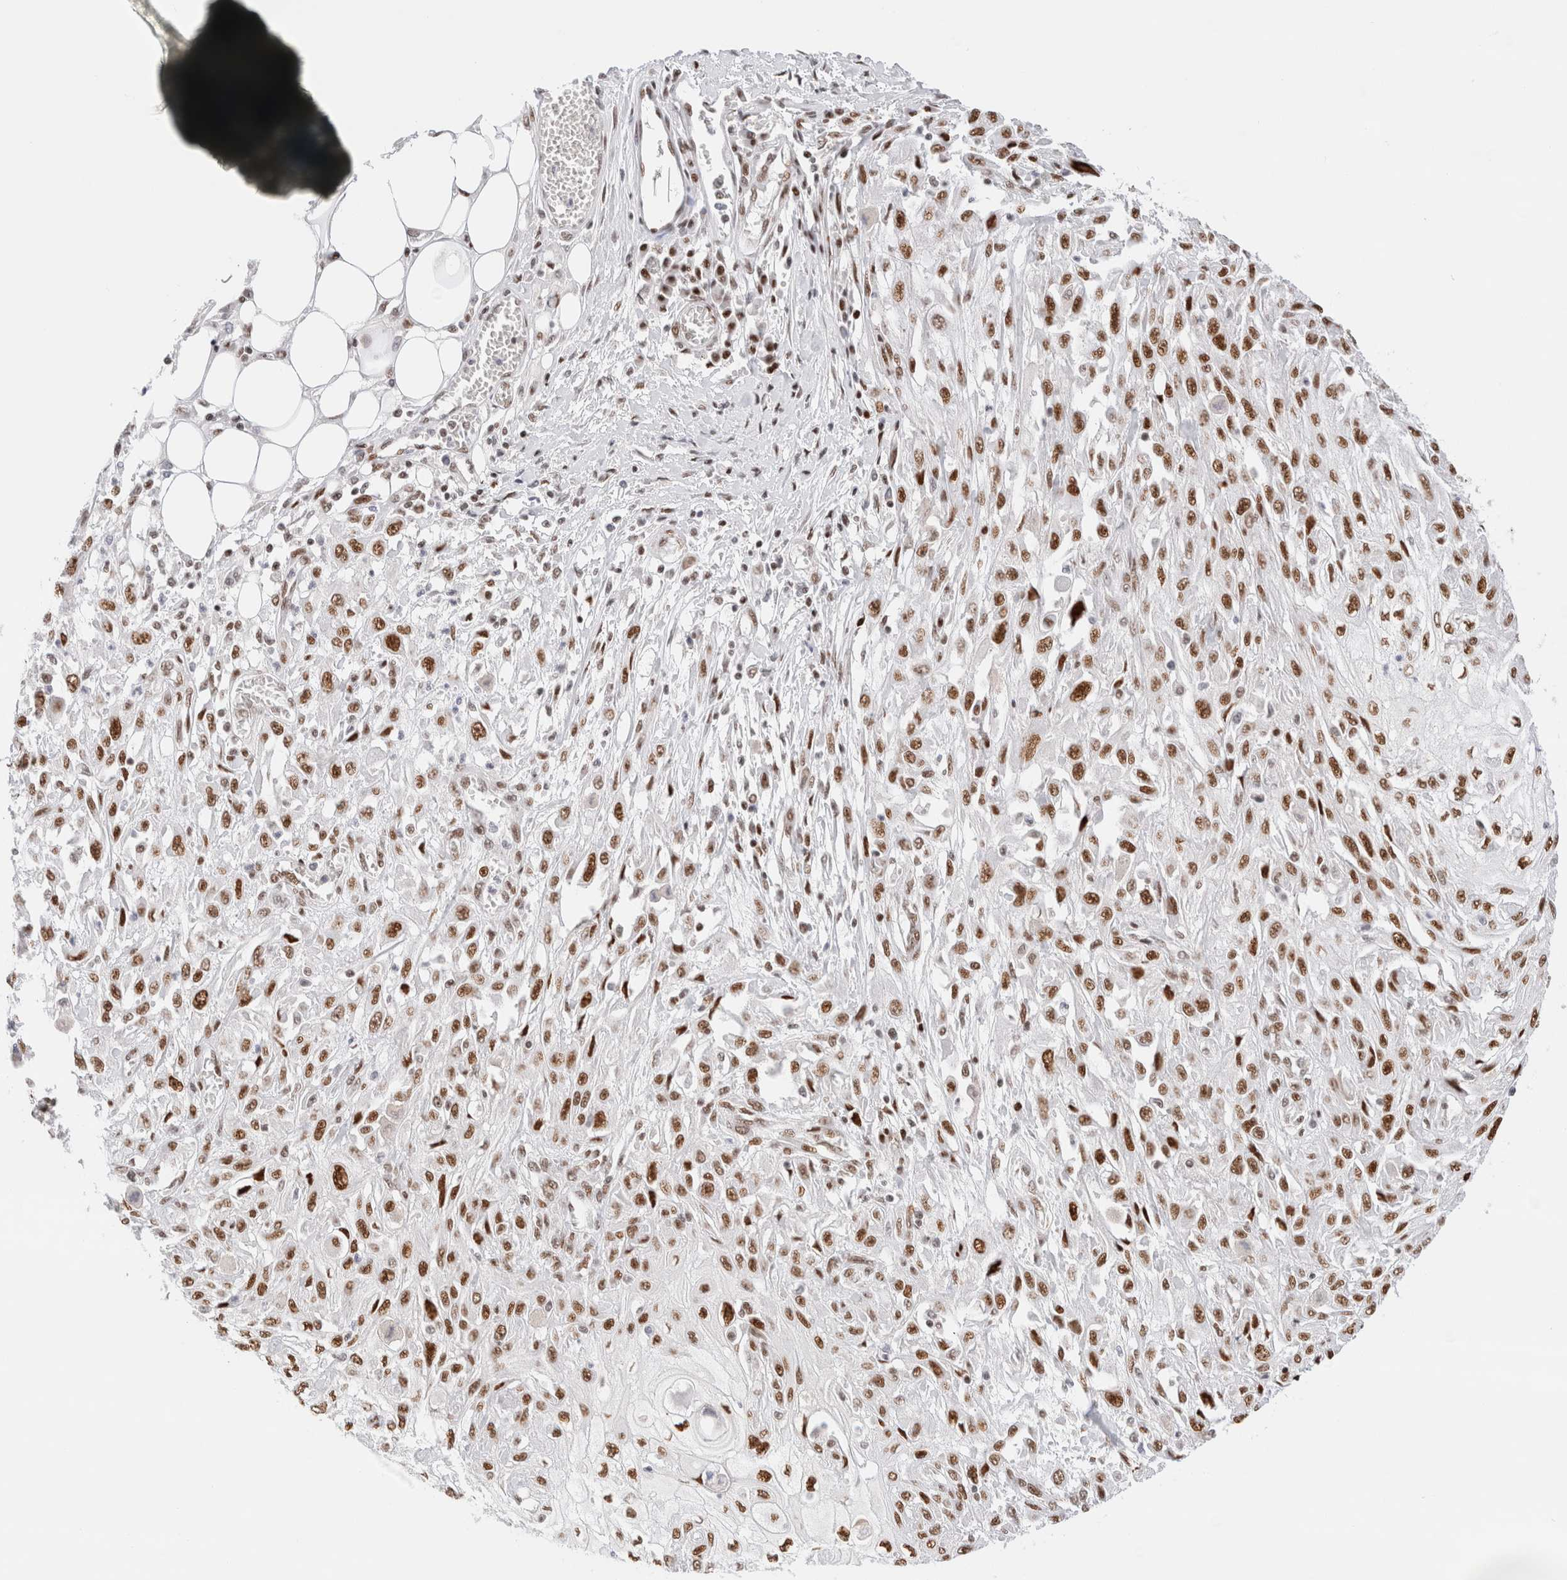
{"staining": {"intensity": "strong", "quantity": ">75%", "location": "nuclear"}, "tissue": "skin cancer", "cell_type": "Tumor cells", "image_type": "cancer", "snomed": [{"axis": "morphology", "description": "Squamous cell carcinoma, NOS"}, {"axis": "morphology", "description": "Squamous cell carcinoma, metastatic, NOS"}, {"axis": "topography", "description": "Skin"}, {"axis": "topography", "description": "Lymph node"}], "caption": "Protein analysis of metastatic squamous cell carcinoma (skin) tissue reveals strong nuclear staining in approximately >75% of tumor cells. (DAB IHC with brightfield microscopy, high magnification).", "gene": "ZNF282", "patient": {"sex": "male", "age": 75}}